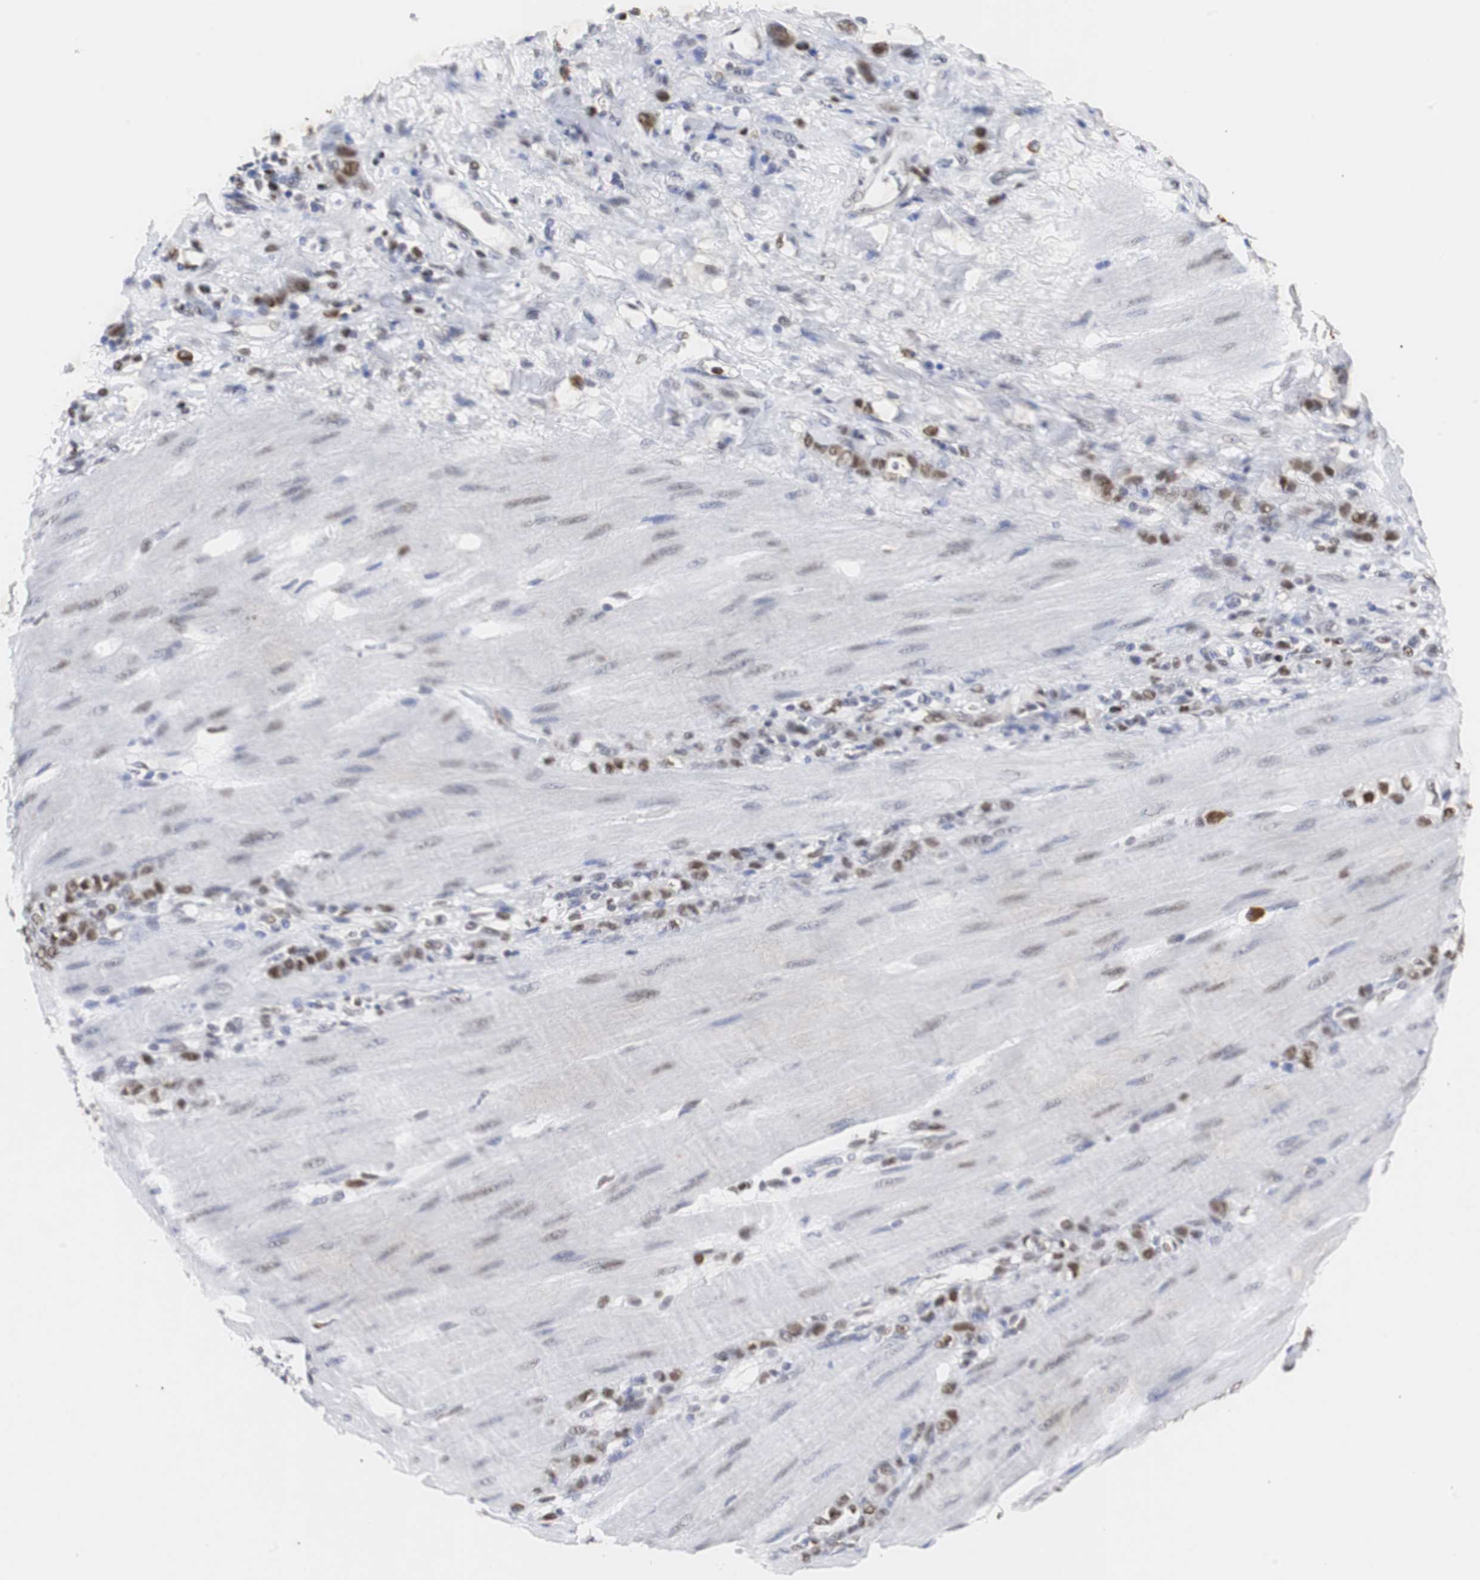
{"staining": {"intensity": "moderate", "quantity": "25%-75%", "location": "nuclear"}, "tissue": "stomach cancer", "cell_type": "Tumor cells", "image_type": "cancer", "snomed": [{"axis": "morphology", "description": "Adenocarcinoma, NOS"}, {"axis": "topography", "description": "Stomach"}], "caption": "DAB immunohistochemical staining of stomach adenocarcinoma demonstrates moderate nuclear protein positivity in approximately 25%-75% of tumor cells.", "gene": "ZFC3H1", "patient": {"sex": "male", "age": 82}}